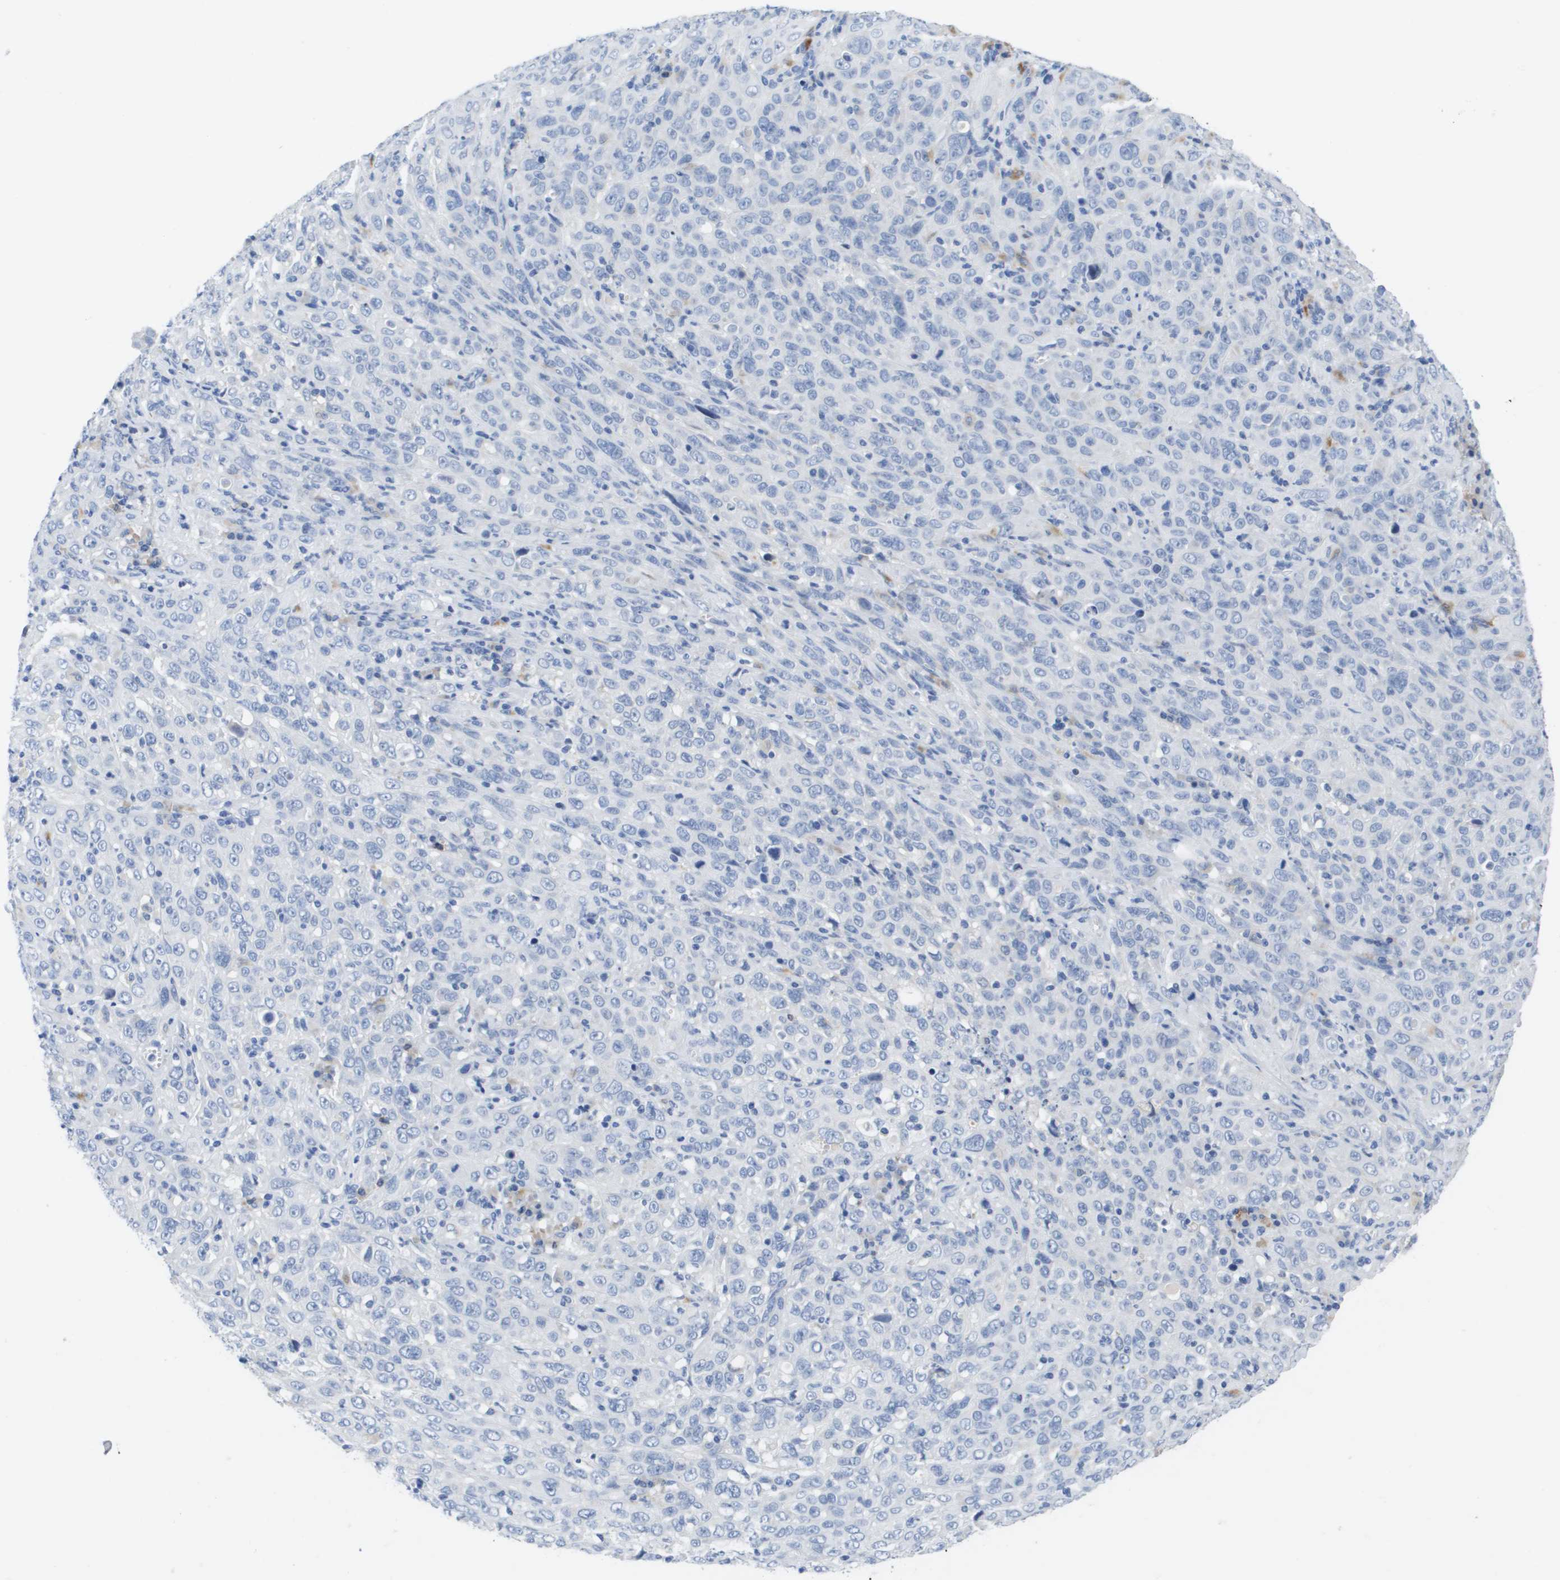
{"staining": {"intensity": "negative", "quantity": "none", "location": "none"}, "tissue": "cervical cancer", "cell_type": "Tumor cells", "image_type": "cancer", "snomed": [{"axis": "morphology", "description": "Squamous cell carcinoma, NOS"}, {"axis": "topography", "description": "Cervix"}], "caption": "Immunohistochemical staining of human cervical squamous cell carcinoma displays no significant expression in tumor cells.", "gene": "MS4A1", "patient": {"sex": "female", "age": 46}}